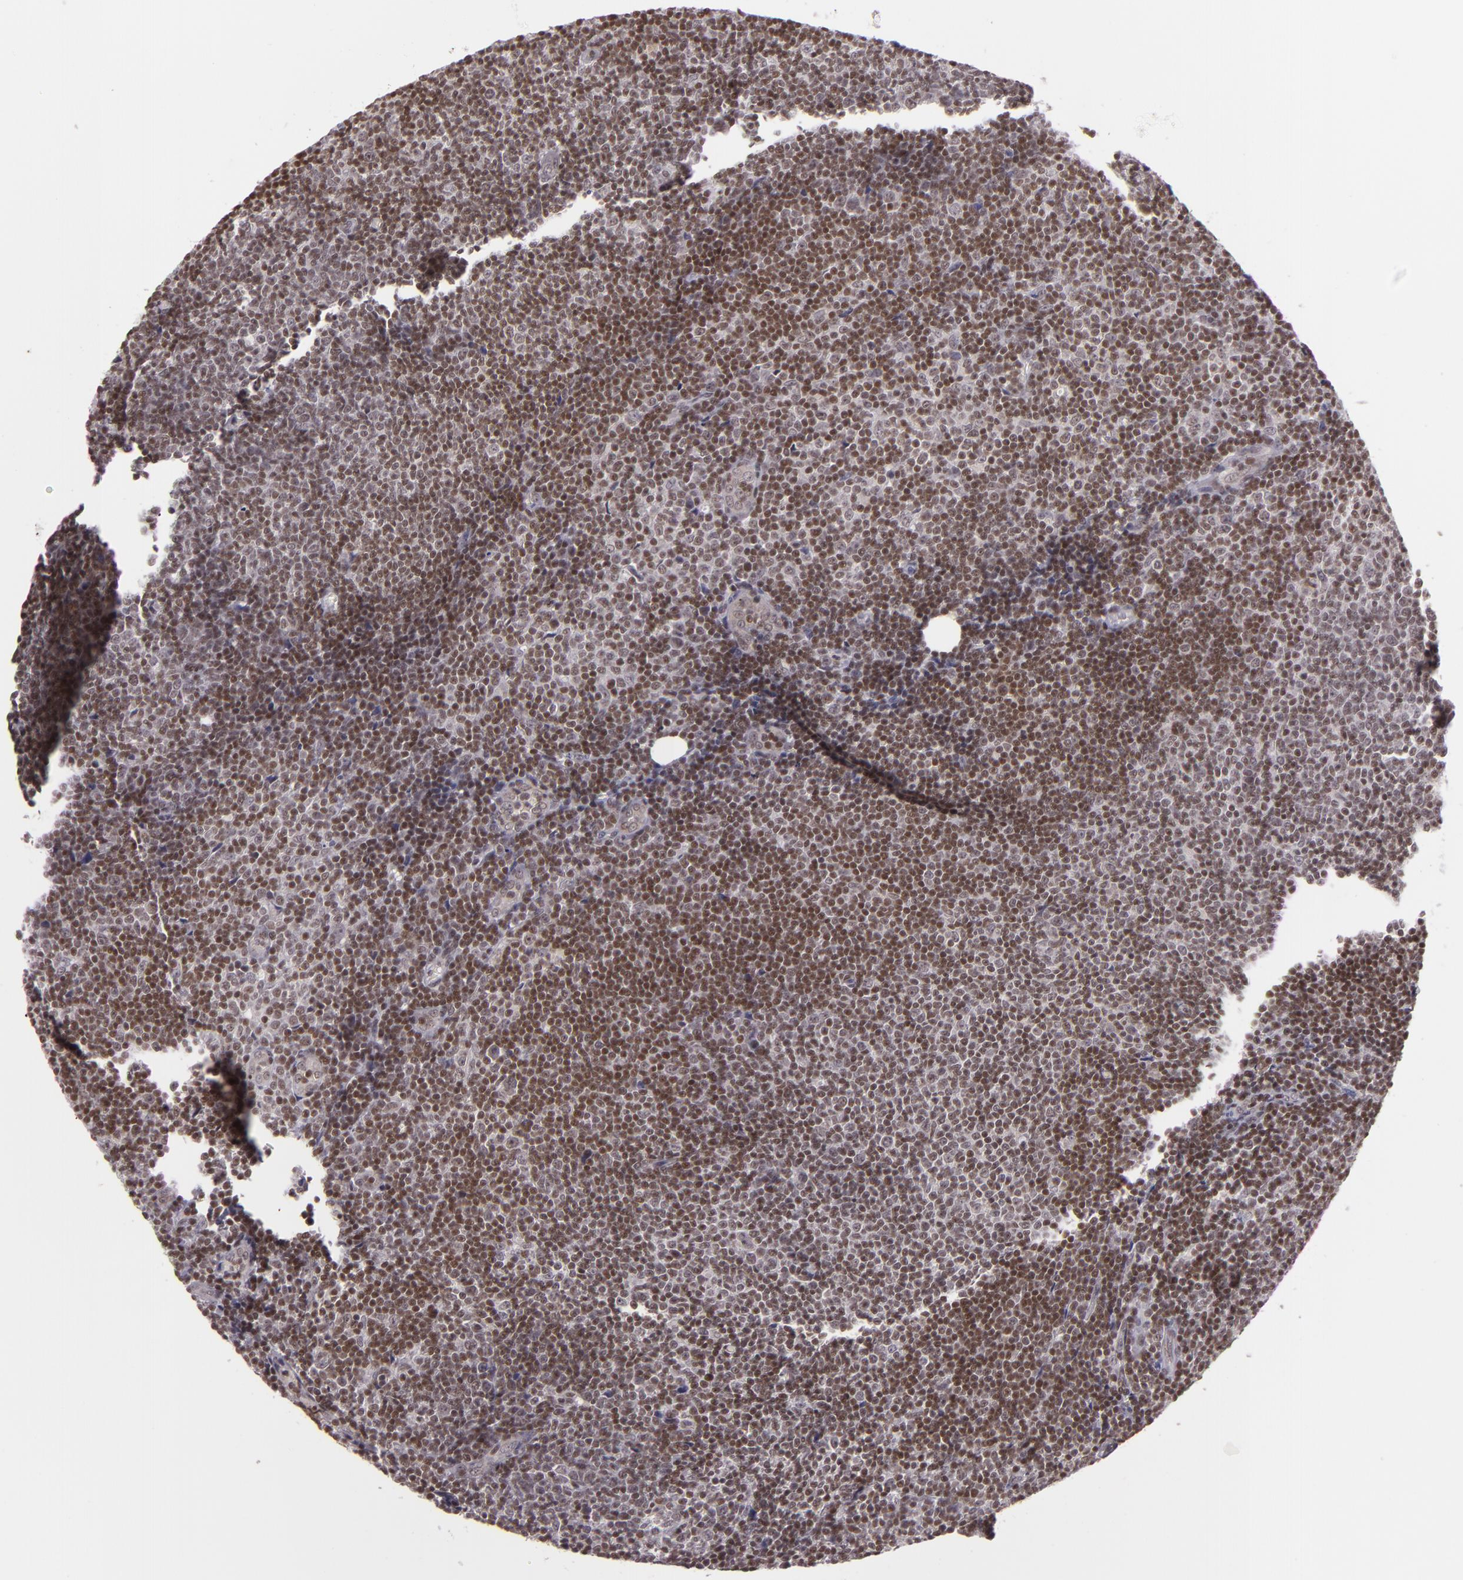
{"staining": {"intensity": "moderate", "quantity": ">75%", "location": "nuclear"}, "tissue": "lymphoma", "cell_type": "Tumor cells", "image_type": "cancer", "snomed": [{"axis": "morphology", "description": "Malignant lymphoma, non-Hodgkin's type, Low grade"}, {"axis": "topography", "description": "Lymph node"}], "caption": "There is medium levels of moderate nuclear expression in tumor cells of low-grade malignant lymphoma, non-Hodgkin's type, as demonstrated by immunohistochemical staining (brown color).", "gene": "ZFX", "patient": {"sex": "male", "age": 49}}